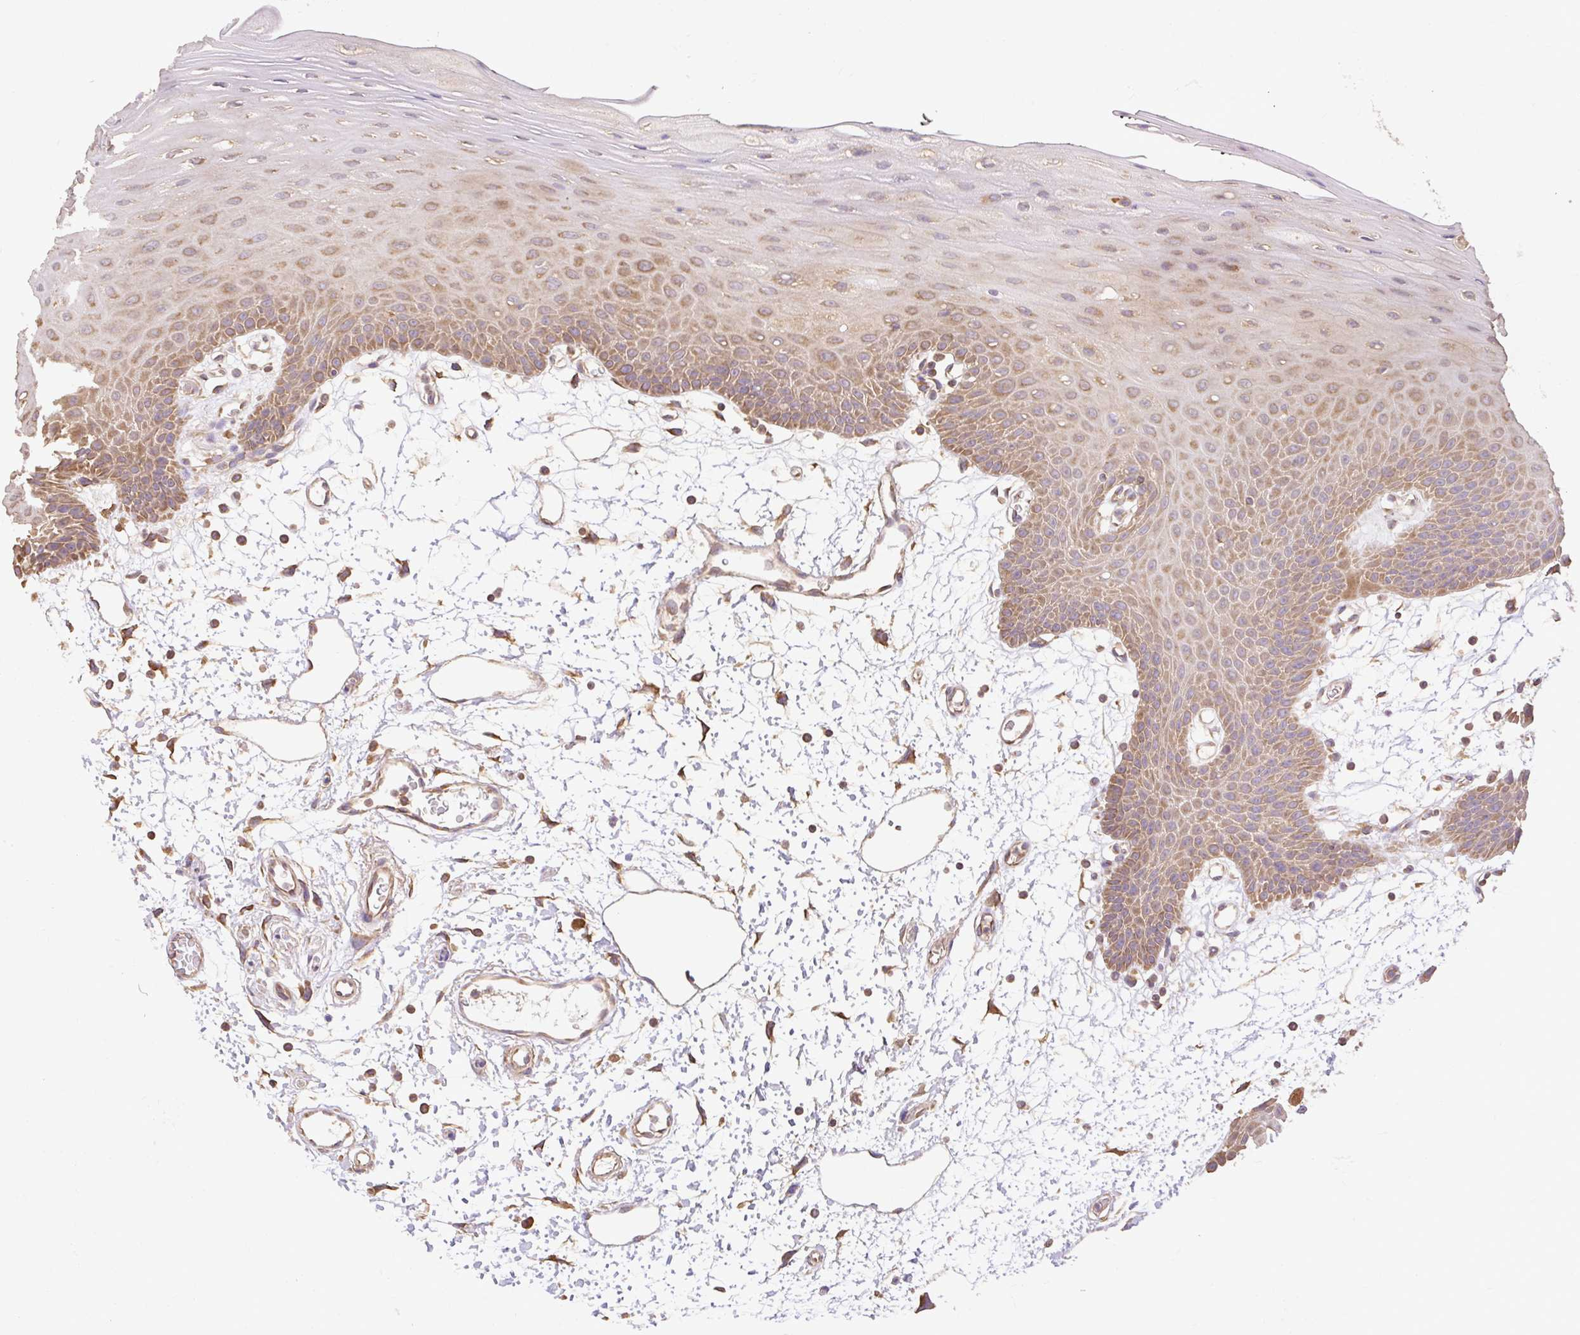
{"staining": {"intensity": "moderate", "quantity": "25%-75%", "location": "cytoplasmic/membranous"}, "tissue": "oral mucosa", "cell_type": "Squamous epithelial cells", "image_type": "normal", "snomed": [{"axis": "morphology", "description": "Normal tissue, NOS"}, {"axis": "topography", "description": "Oral tissue"}], "caption": "This histopathology image demonstrates IHC staining of unremarkable oral mucosa, with medium moderate cytoplasmic/membranous staining in about 25%-75% of squamous epithelial cells.", "gene": "DESI1", "patient": {"sex": "female", "age": 59}}